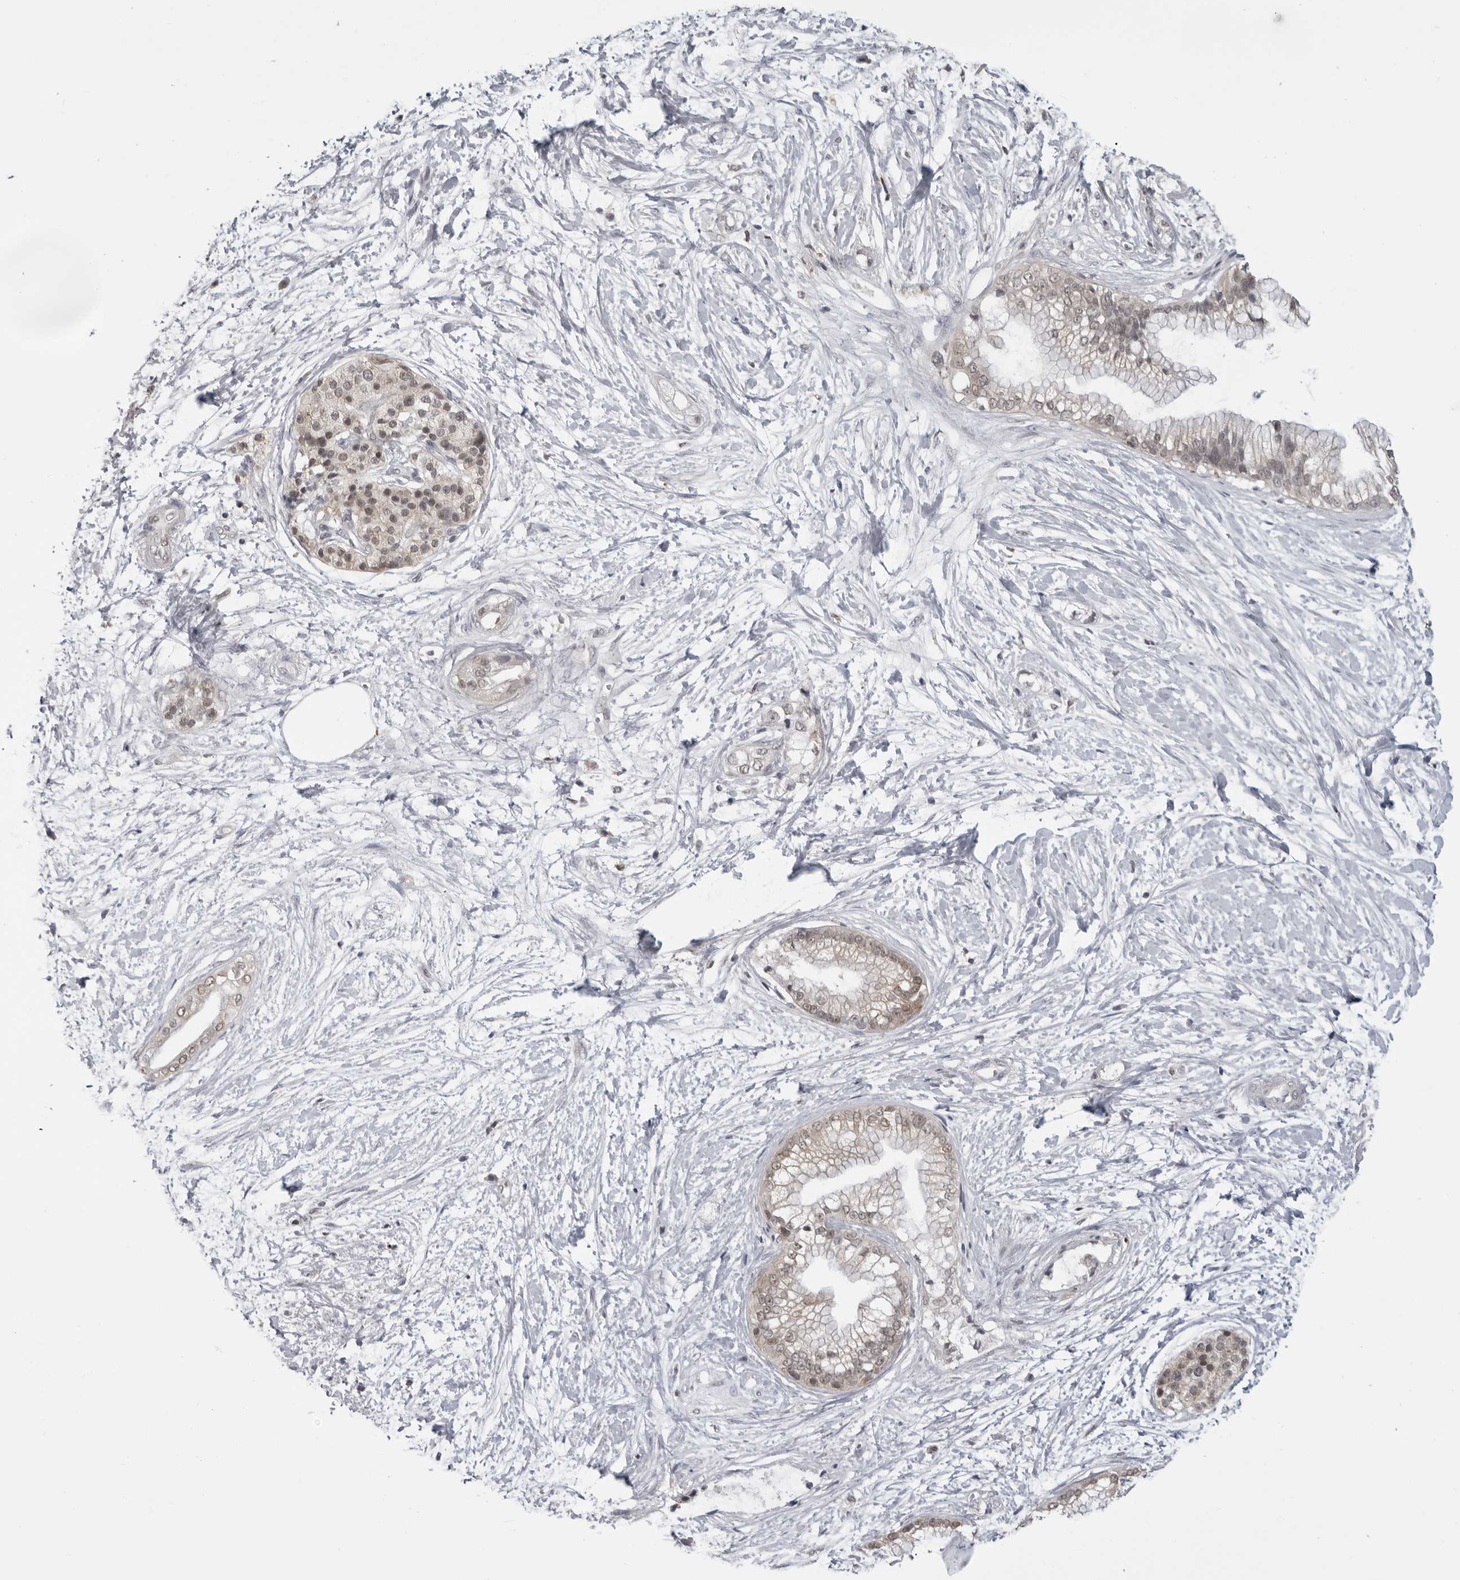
{"staining": {"intensity": "weak", "quantity": ">75%", "location": "cytoplasmic/membranous,nuclear"}, "tissue": "pancreatic cancer", "cell_type": "Tumor cells", "image_type": "cancer", "snomed": [{"axis": "morphology", "description": "Adenocarcinoma, NOS"}, {"axis": "topography", "description": "Pancreas"}], "caption": "Weak cytoplasmic/membranous and nuclear protein staining is appreciated in approximately >75% of tumor cells in adenocarcinoma (pancreatic).", "gene": "PDCL3", "patient": {"sex": "male", "age": 68}}